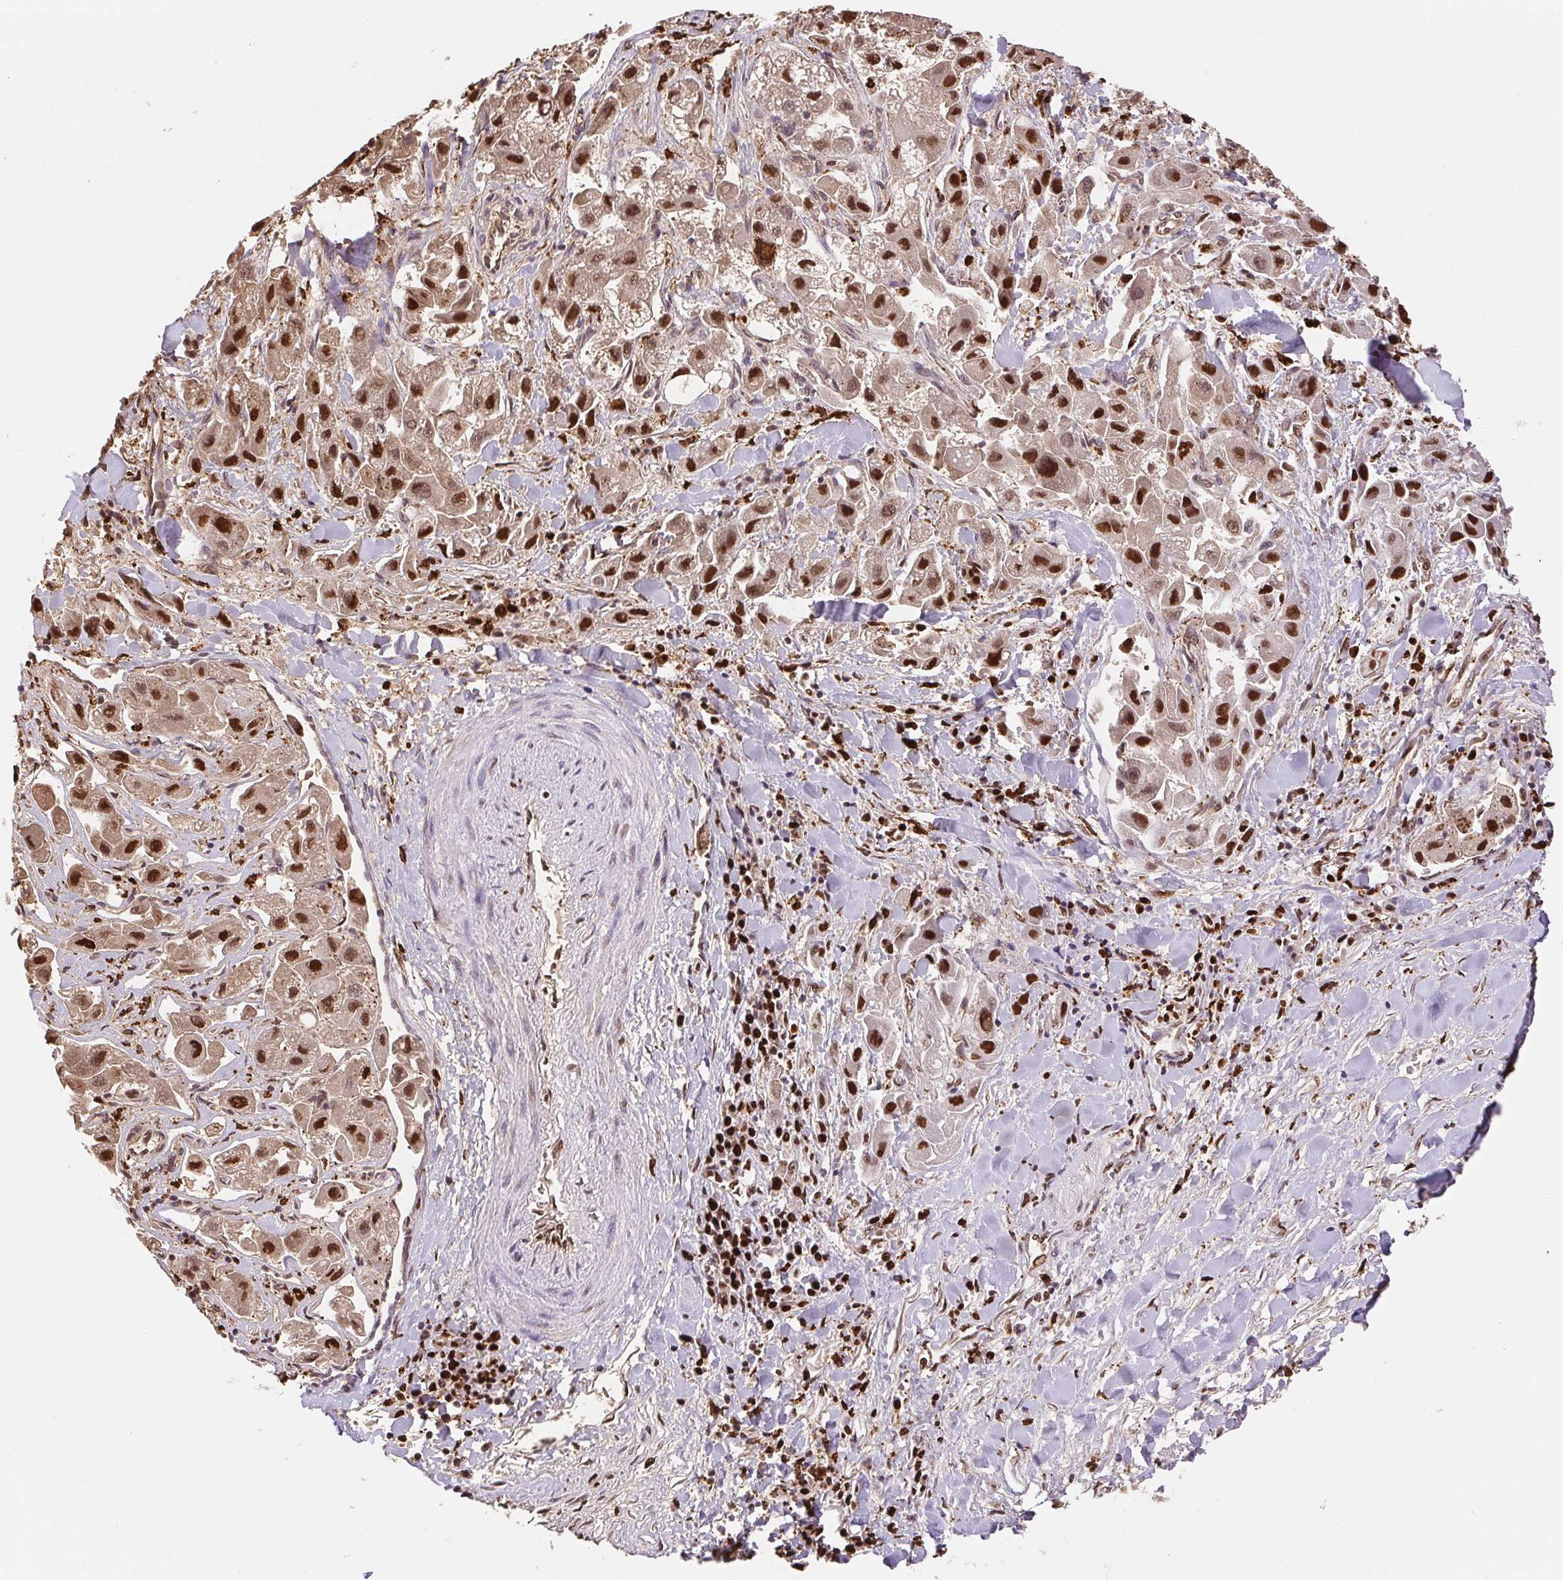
{"staining": {"intensity": "strong", "quantity": ">75%", "location": "nuclear"}, "tissue": "liver cancer", "cell_type": "Tumor cells", "image_type": "cancer", "snomed": [{"axis": "morphology", "description": "Carcinoma, Hepatocellular, NOS"}, {"axis": "topography", "description": "Liver"}], "caption": "Immunohistochemistry histopathology image of liver cancer (hepatocellular carcinoma) stained for a protein (brown), which reveals high levels of strong nuclear staining in about >75% of tumor cells.", "gene": "SET", "patient": {"sex": "male", "age": 24}}